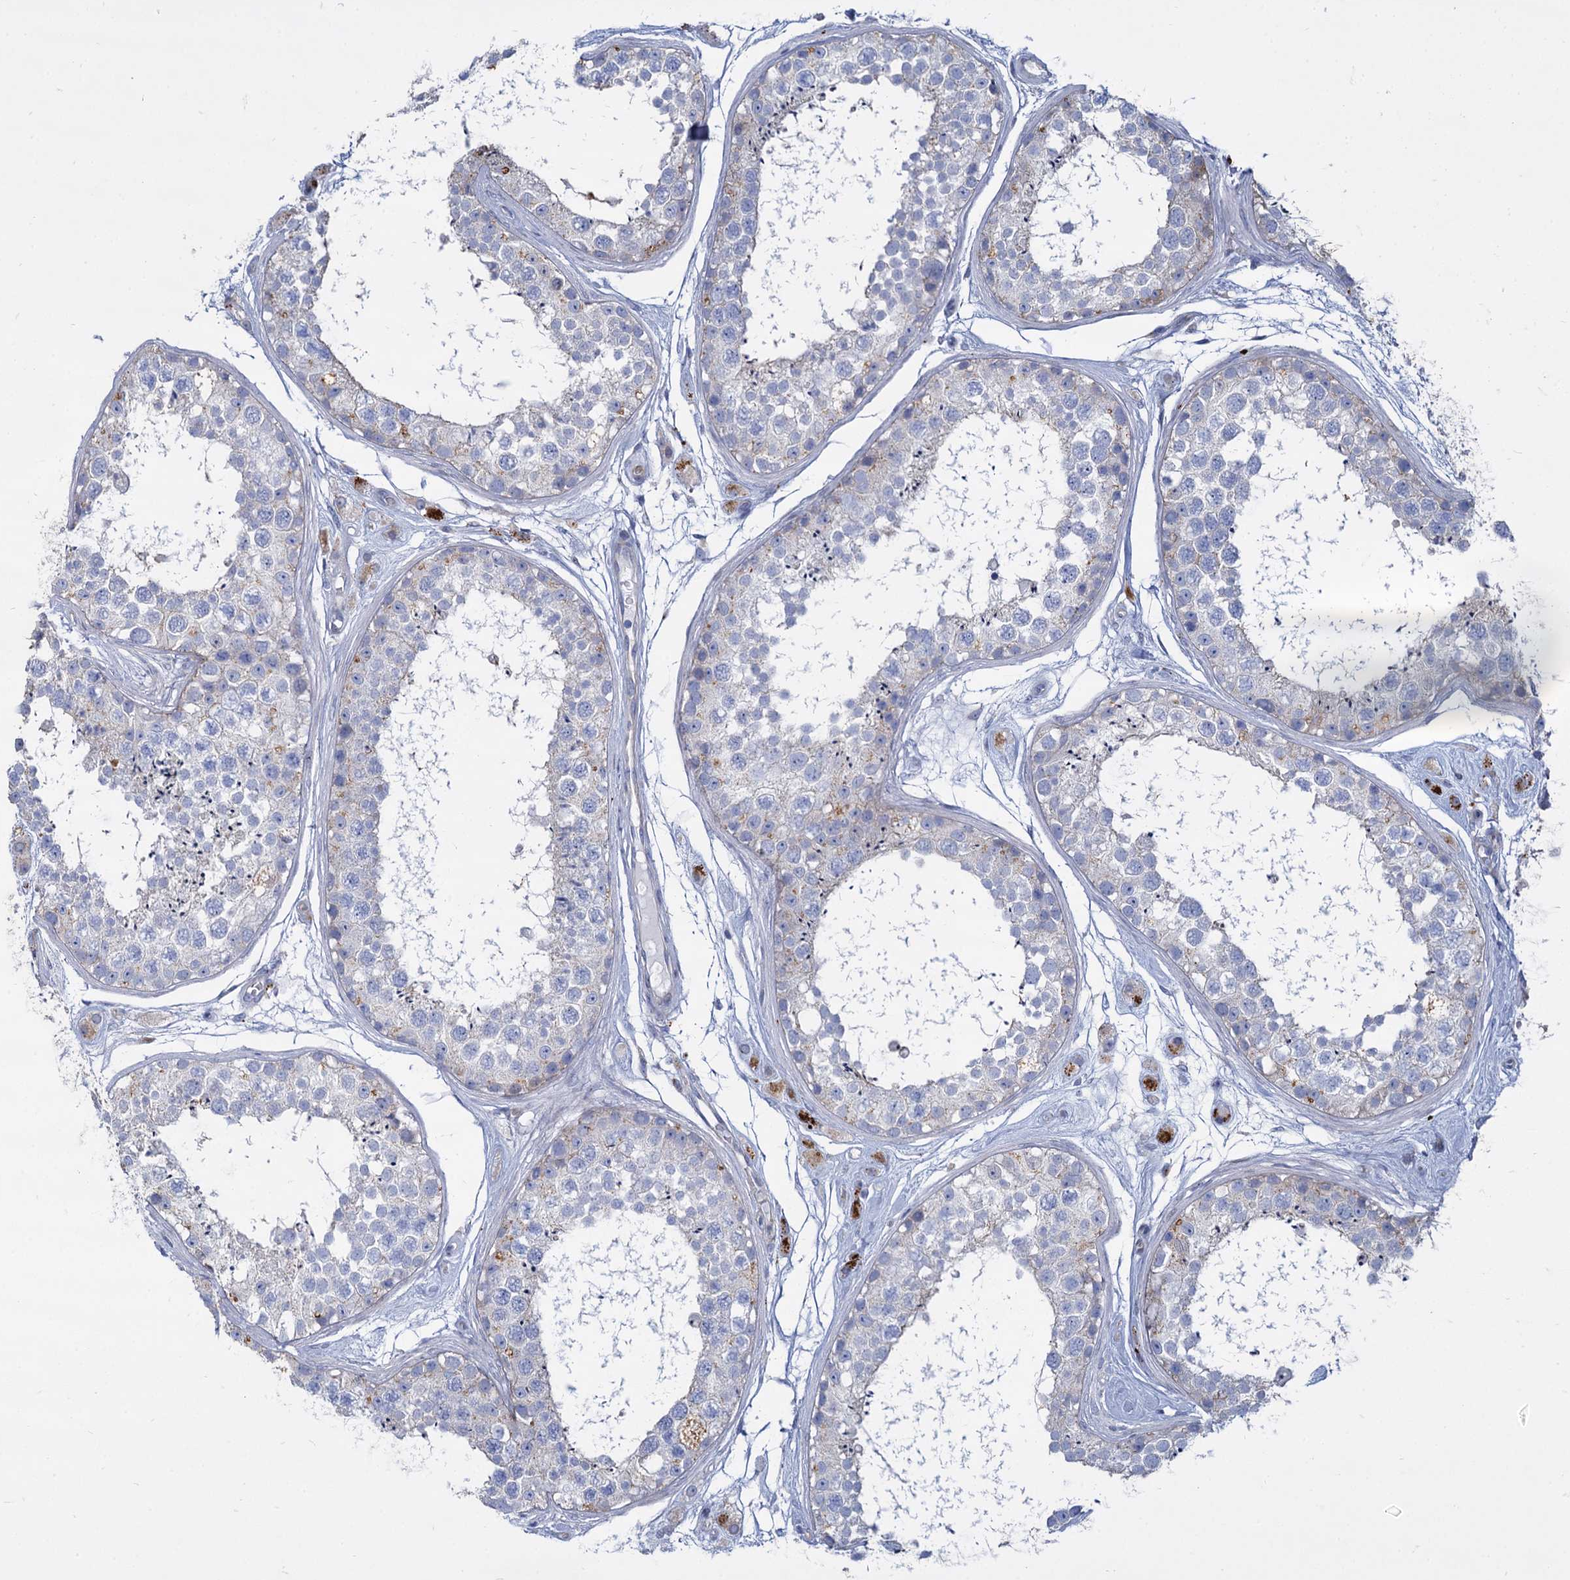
{"staining": {"intensity": "negative", "quantity": "none", "location": "none"}, "tissue": "testis", "cell_type": "Cells in seminiferous ducts", "image_type": "normal", "snomed": [{"axis": "morphology", "description": "Normal tissue, NOS"}, {"axis": "topography", "description": "Testis"}], "caption": "Human testis stained for a protein using IHC reveals no staining in cells in seminiferous ducts.", "gene": "TRIM77", "patient": {"sex": "male", "age": 25}}